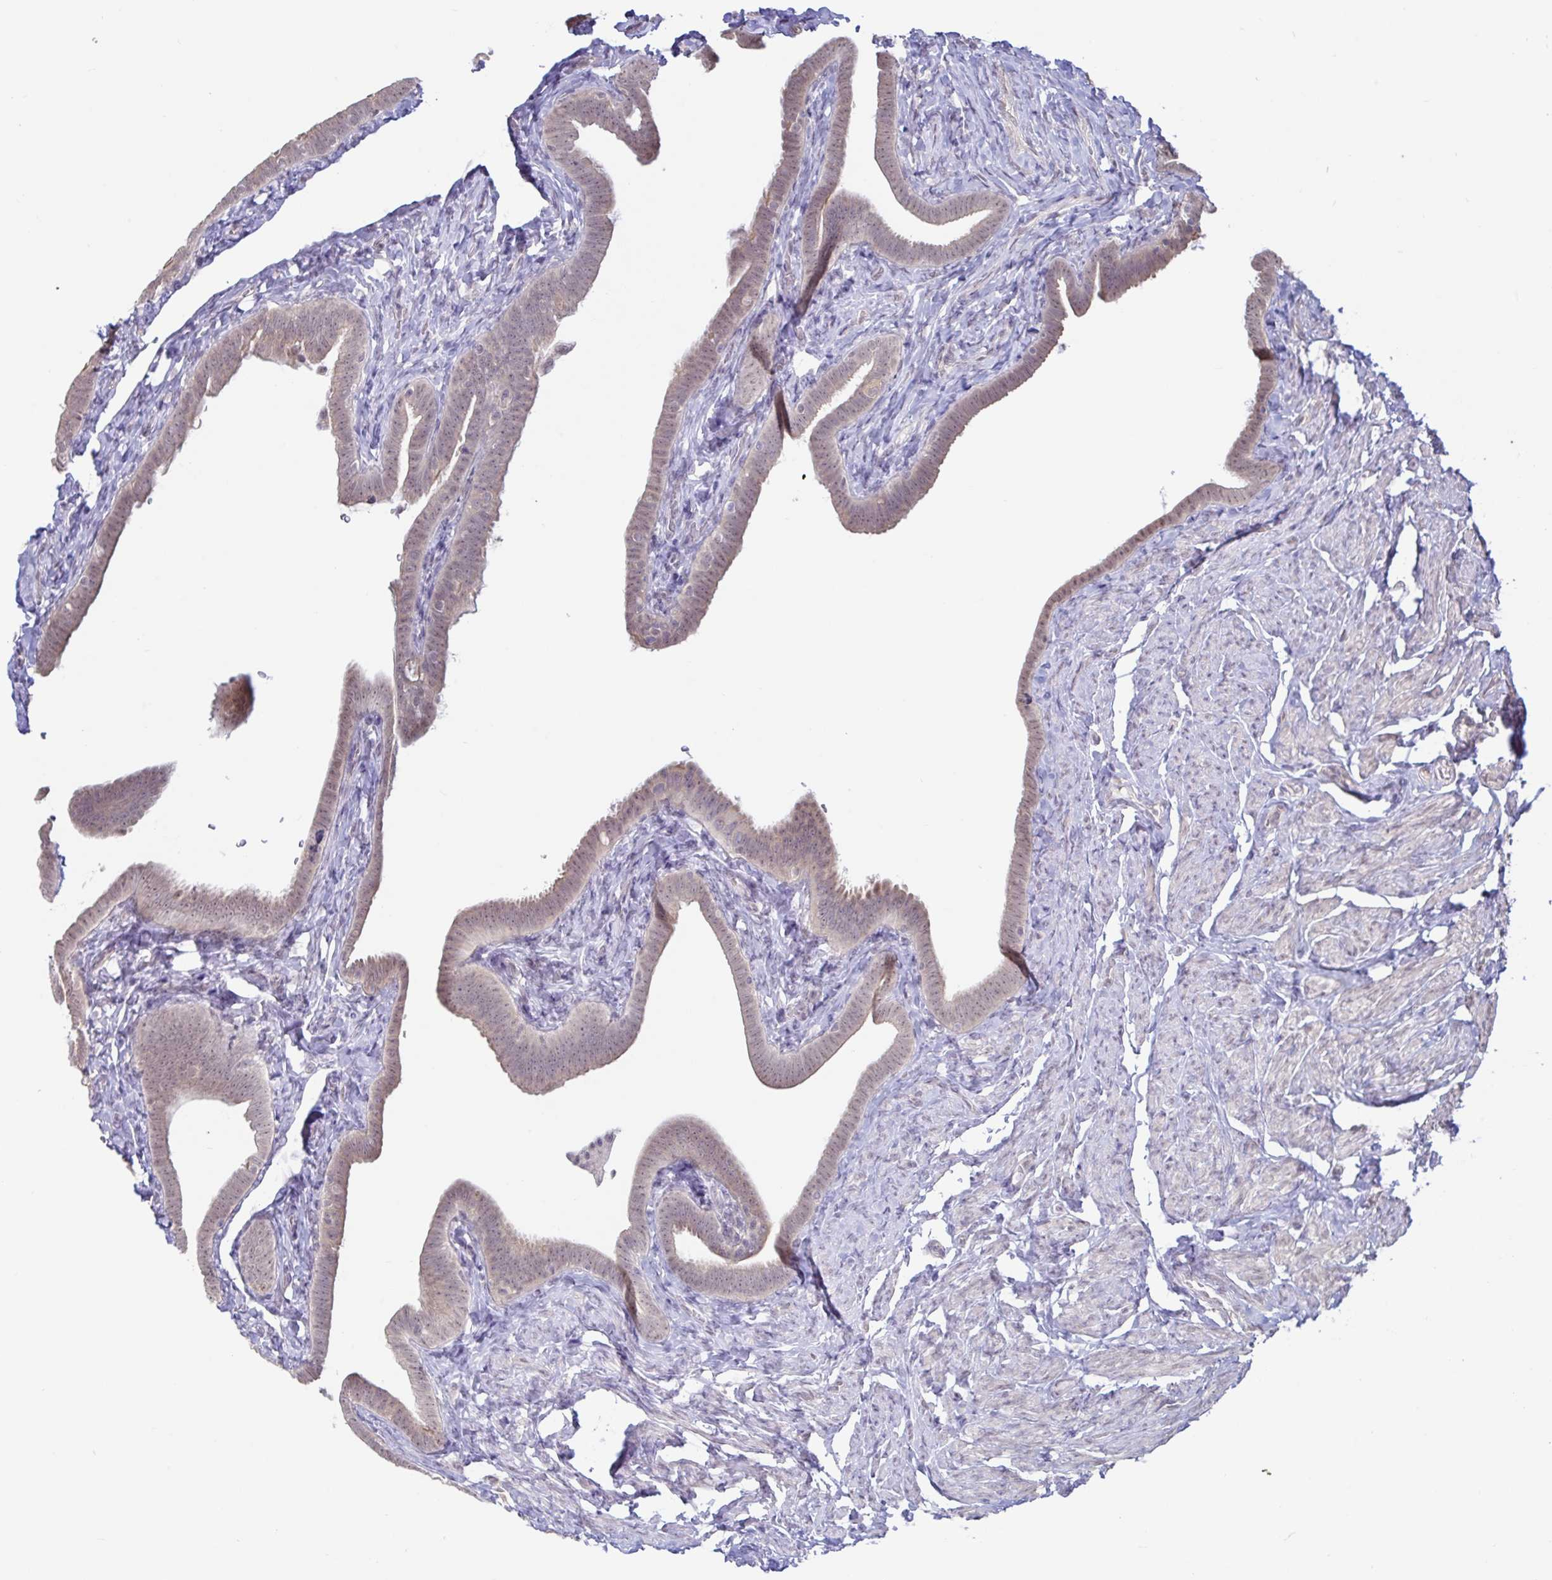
{"staining": {"intensity": "moderate", "quantity": "25%-75%", "location": "cytoplasmic/membranous,nuclear"}, "tissue": "fallopian tube", "cell_type": "Glandular cells", "image_type": "normal", "snomed": [{"axis": "morphology", "description": "Normal tissue, NOS"}, {"axis": "topography", "description": "Fallopian tube"}], "caption": "Immunohistochemistry (IHC) (DAB) staining of unremarkable fallopian tube exhibits moderate cytoplasmic/membranous,nuclear protein positivity in approximately 25%-75% of glandular cells.", "gene": "HYPK", "patient": {"sex": "female", "age": 69}}